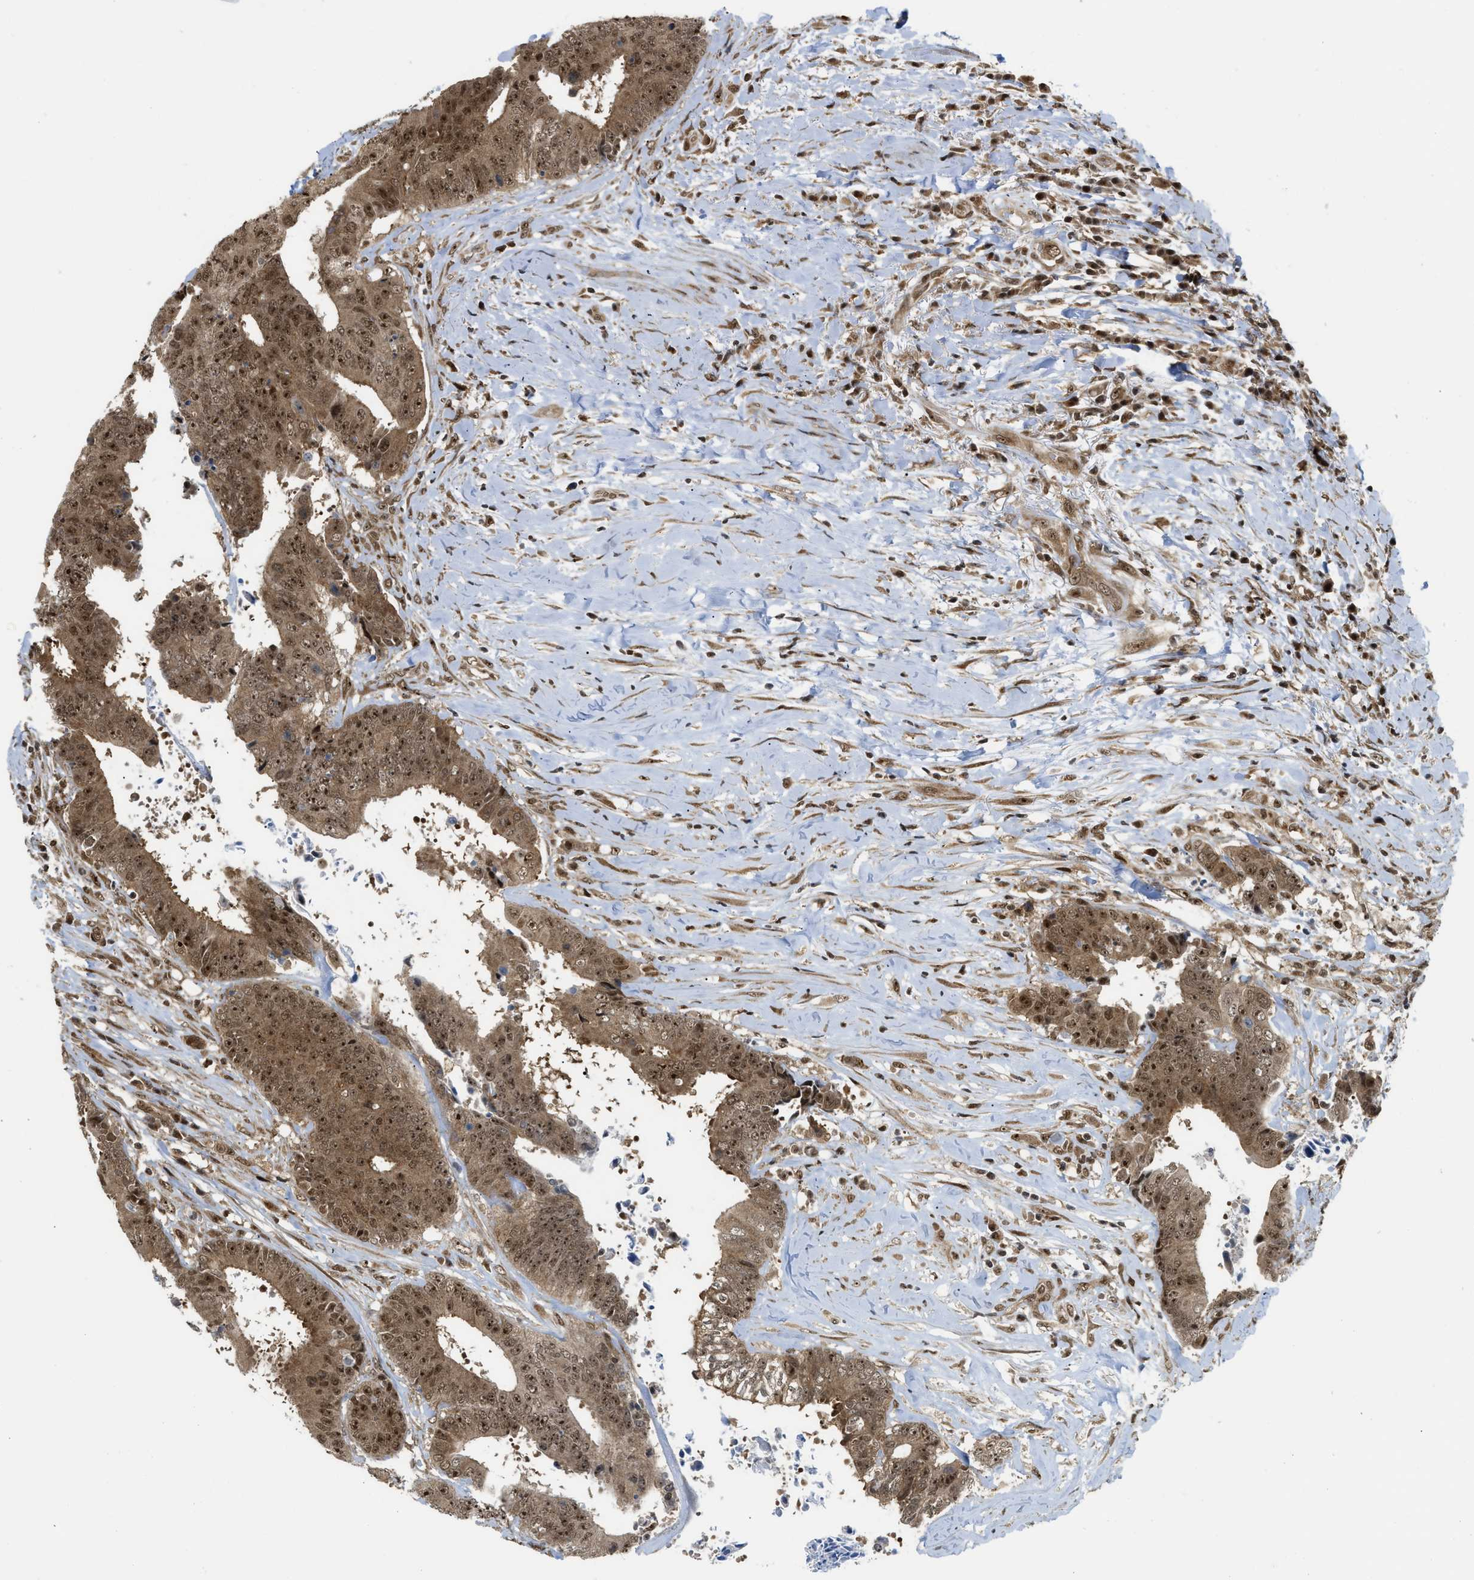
{"staining": {"intensity": "moderate", "quantity": ">75%", "location": "cytoplasmic/membranous,nuclear"}, "tissue": "colorectal cancer", "cell_type": "Tumor cells", "image_type": "cancer", "snomed": [{"axis": "morphology", "description": "Adenocarcinoma, NOS"}, {"axis": "topography", "description": "Rectum"}], "caption": "Protein analysis of colorectal cancer (adenocarcinoma) tissue shows moderate cytoplasmic/membranous and nuclear expression in about >75% of tumor cells. The staining is performed using DAB (3,3'-diaminobenzidine) brown chromogen to label protein expression. The nuclei are counter-stained blue using hematoxylin.", "gene": "TACC1", "patient": {"sex": "male", "age": 72}}